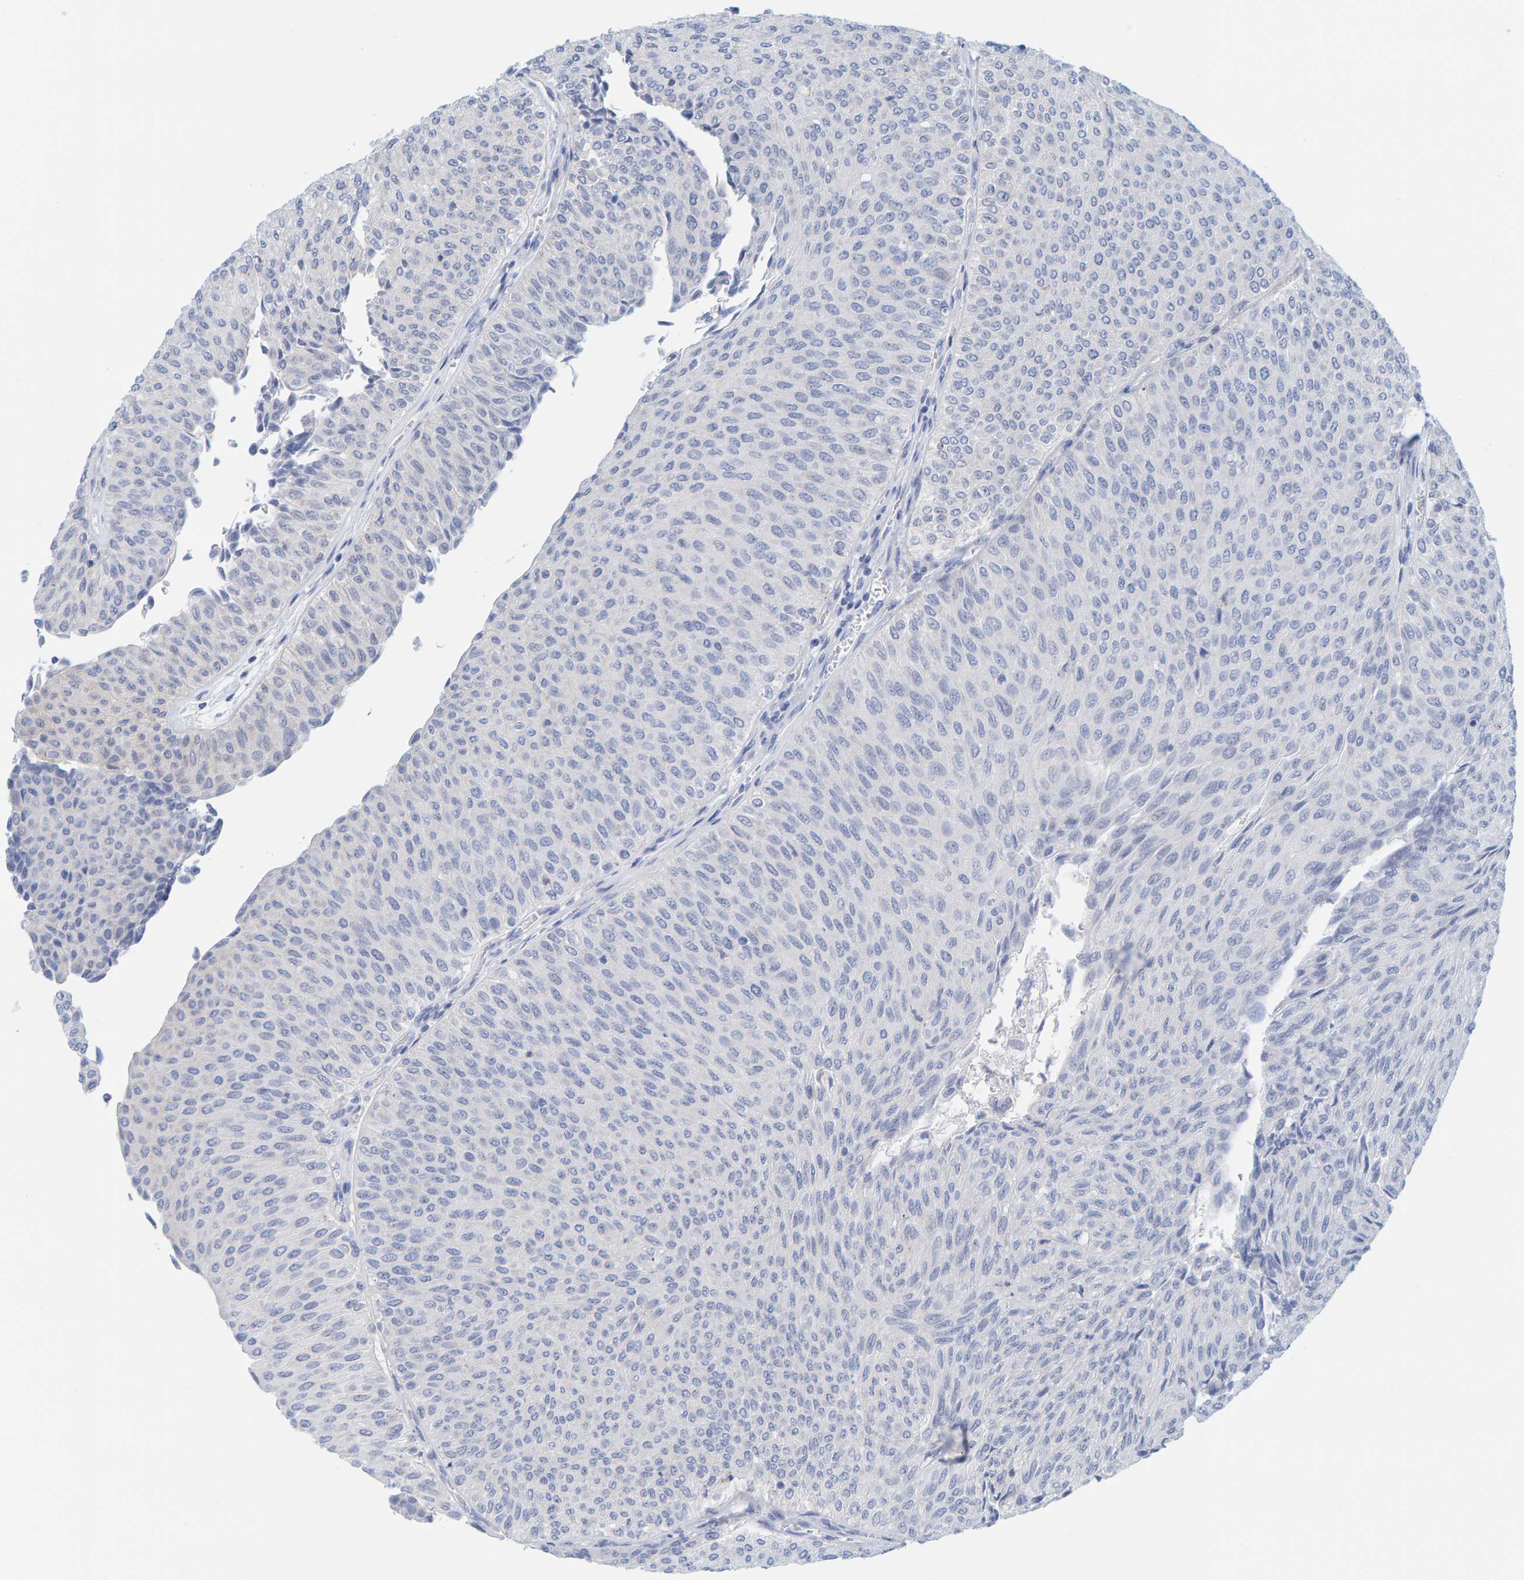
{"staining": {"intensity": "negative", "quantity": "none", "location": "none"}, "tissue": "urothelial cancer", "cell_type": "Tumor cells", "image_type": "cancer", "snomed": [{"axis": "morphology", "description": "Urothelial carcinoma, Low grade"}, {"axis": "topography", "description": "Urinary bladder"}], "caption": "Urothelial cancer was stained to show a protein in brown. There is no significant expression in tumor cells. (Stains: DAB IHC with hematoxylin counter stain, Microscopy: brightfield microscopy at high magnification).", "gene": "KLHL11", "patient": {"sex": "male", "age": 78}}